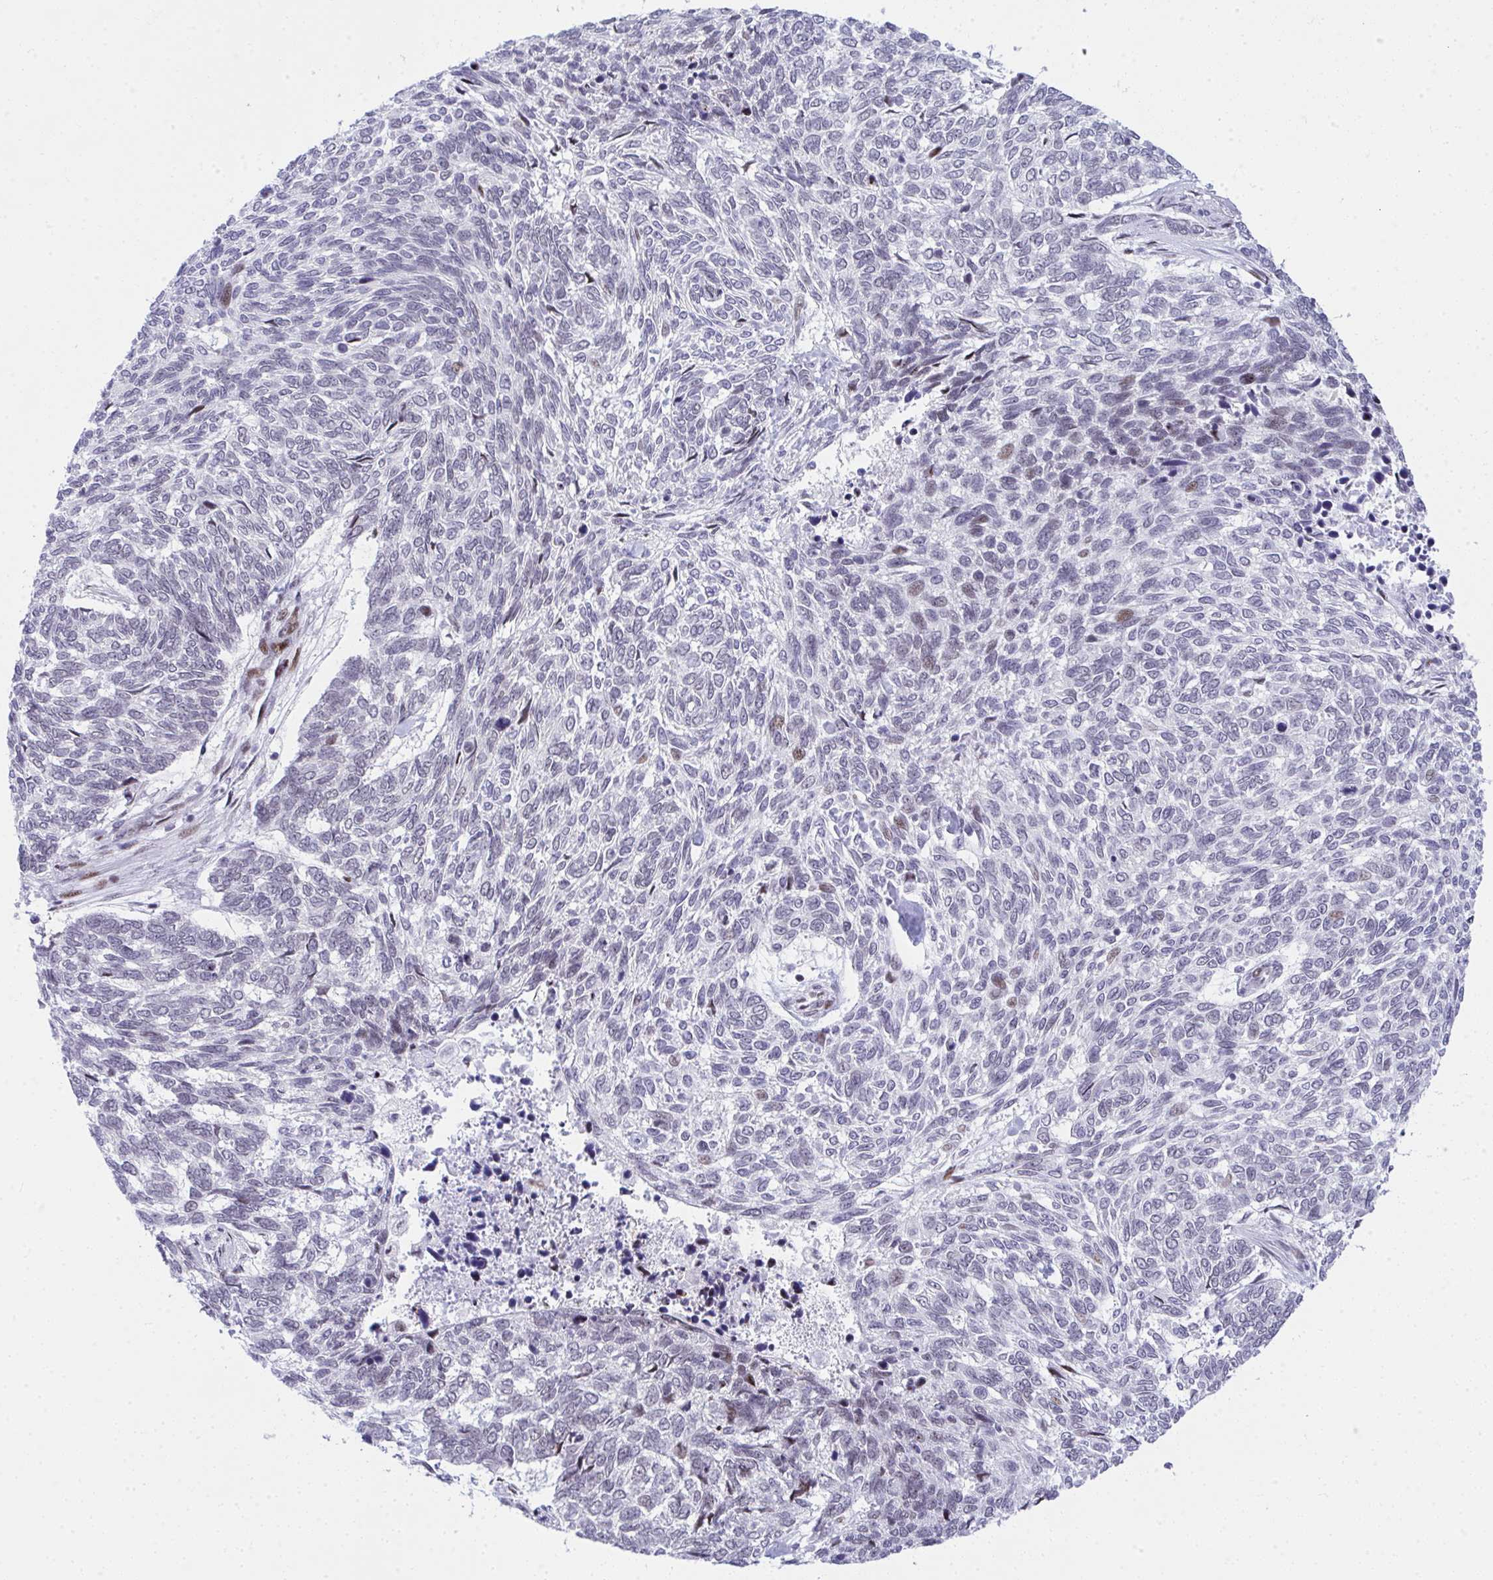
{"staining": {"intensity": "weak", "quantity": "<25%", "location": "nuclear"}, "tissue": "skin cancer", "cell_type": "Tumor cells", "image_type": "cancer", "snomed": [{"axis": "morphology", "description": "Basal cell carcinoma"}, {"axis": "topography", "description": "Skin"}], "caption": "The micrograph demonstrates no significant positivity in tumor cells of skin basal cell carcinoma.", "gene": "GLDN", "patient": {"sex": "female", "age": 65}}